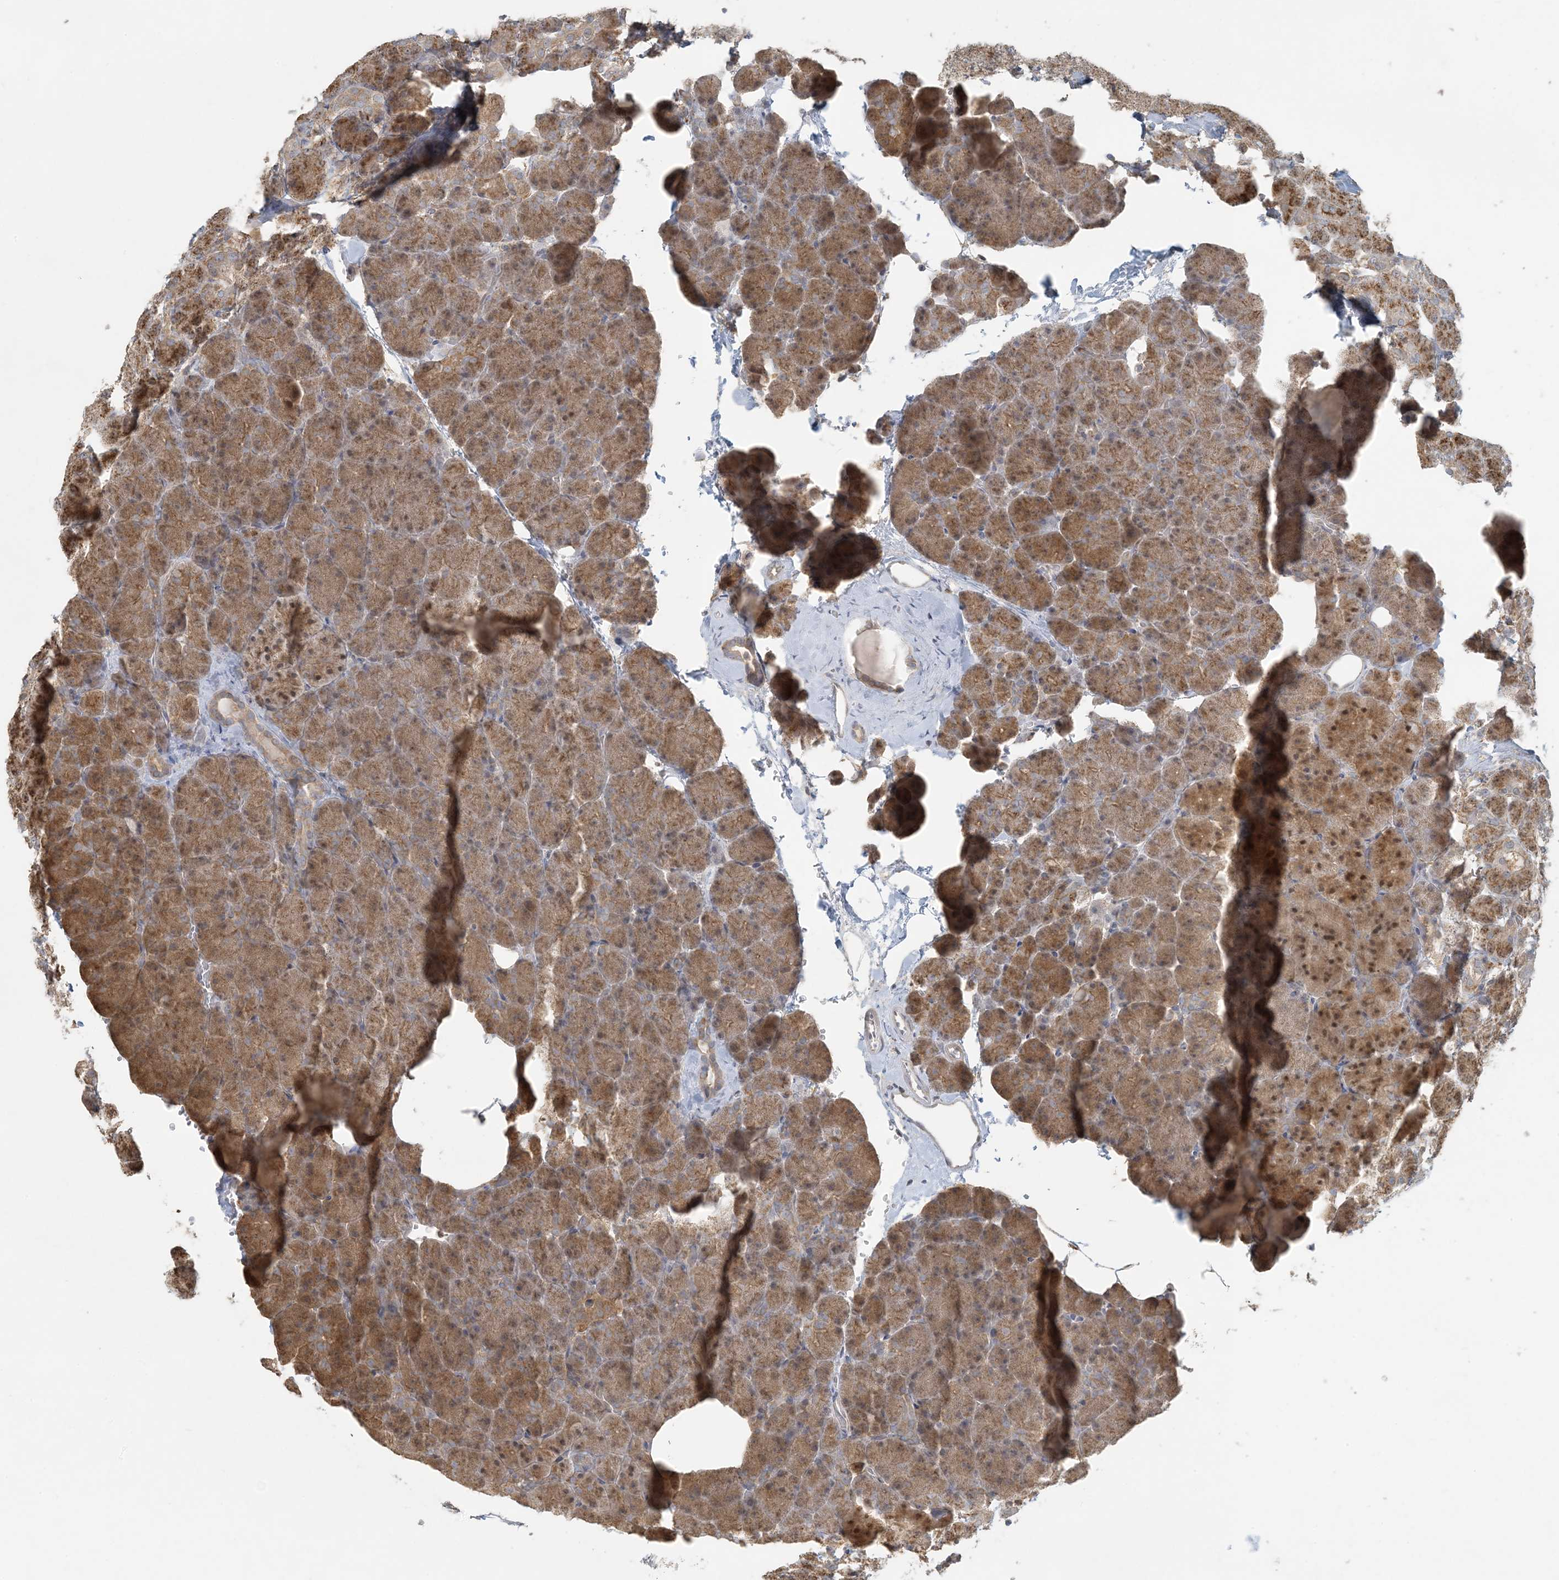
{"staining": {"intensity": "moderate", "quantity": ">75%", "location": "cytoplasmic/membranous,nuclear"}, "tissue": "pancreas", "cell_type": "Exocrine glandular cells", "image_type": "normal", "snomed": [{"axis": "morphology", "description": "Normal tissue, NOS"}, {"axis": "morphology", "description": "Carcinoid, malignant, NOS"}, {"axis": "topography", "description": "Pancreas"}], "caption": "The immunohistochemical stain highlights moderate cytoplasmic/membranous,nuclear expression in exocrine glandular cells of benign pancreas. The protein is shown in brown color, while the nuclei are stained blue.", "gene": "HACL1", "patient": {"sex": "female", "age": 35}}